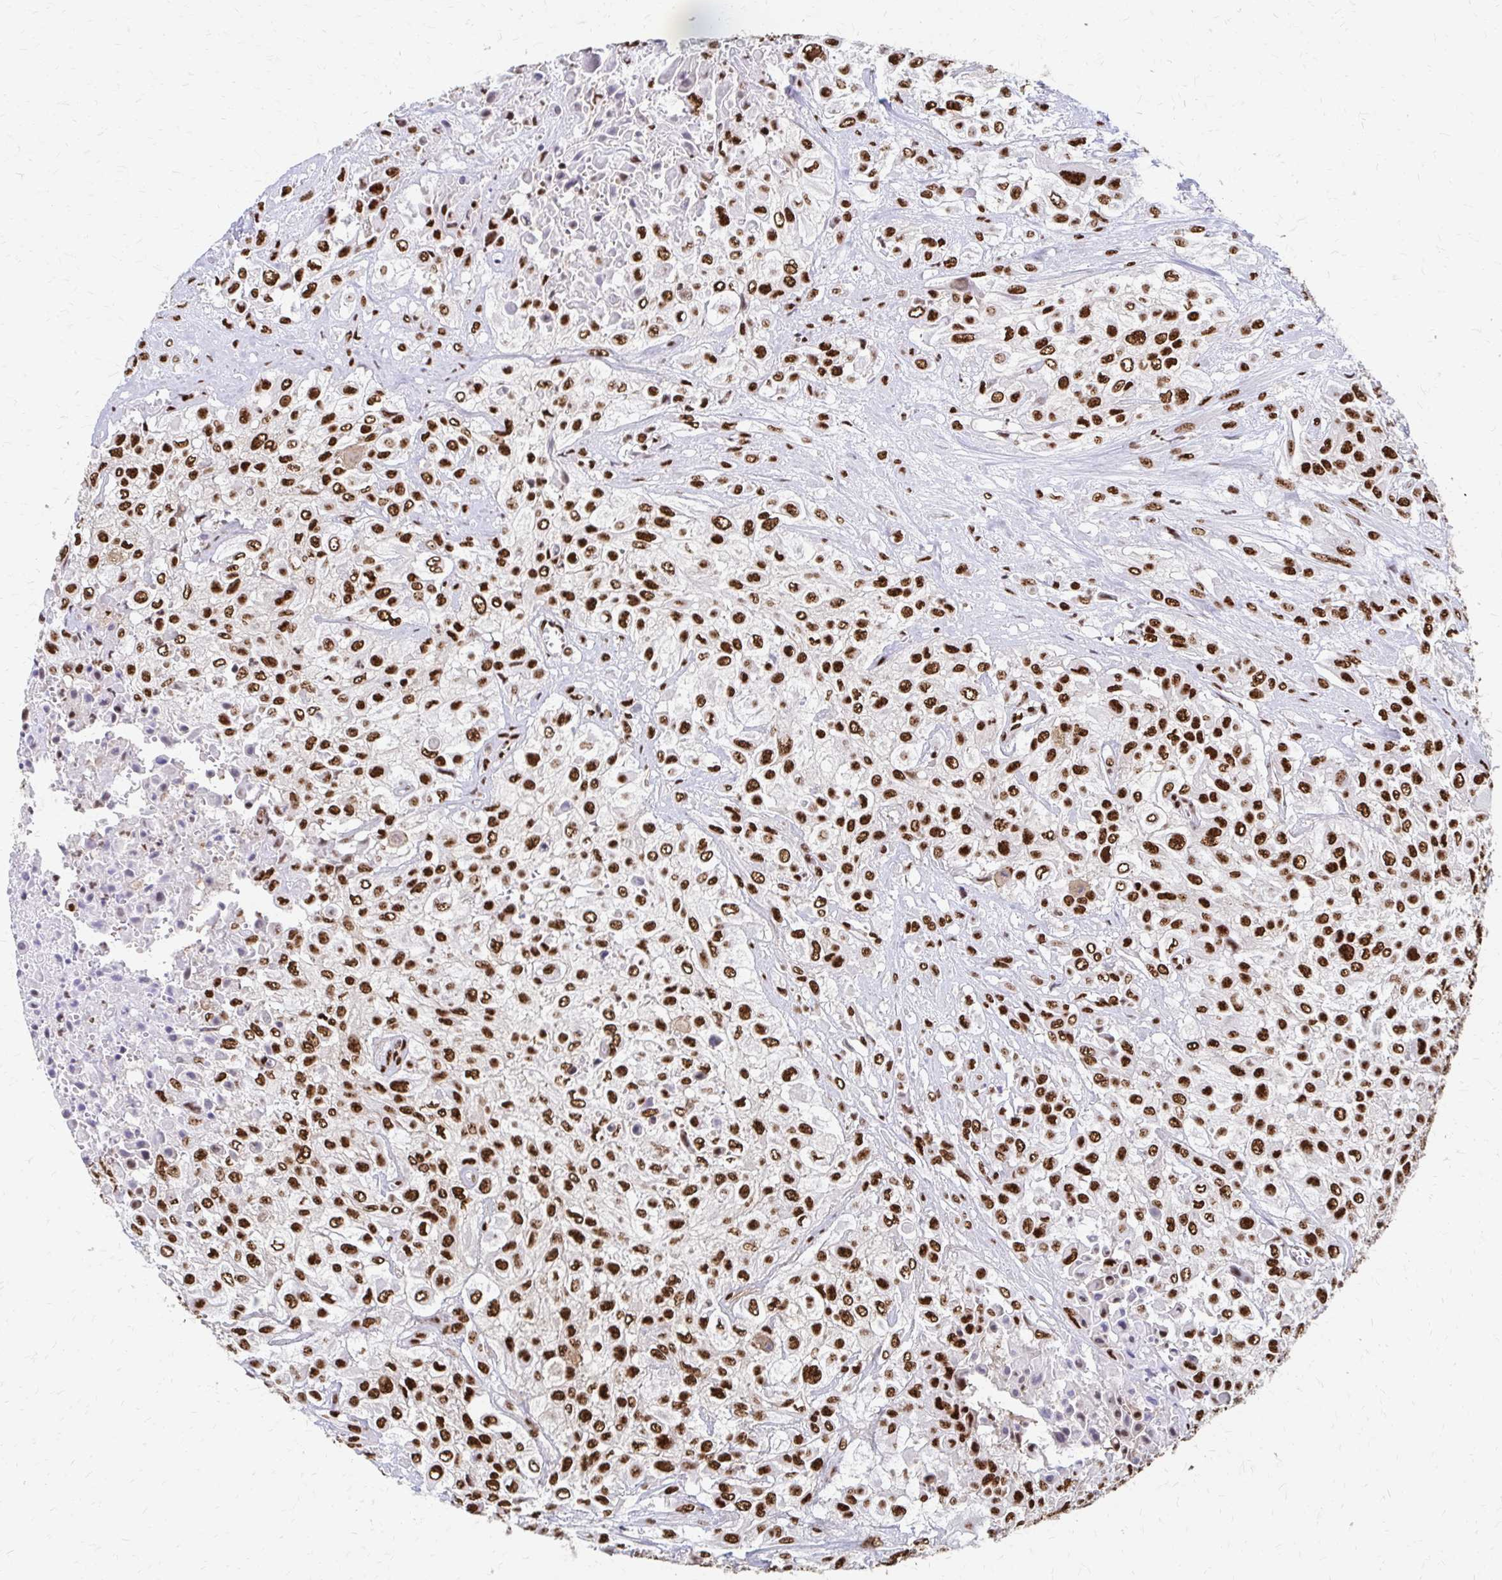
{"staining": {"intensity": "strong", "quantity": ">75%", "location": "nuclear"}, "tissue": "urothelial cancer", "cell_type": "Tumor cells", "image_type": "cancer", "snomed": [{"axis": "morphology", "description": "Urothelial carcinoma, High grade"}, {"axis": "topography", "description": "Urinary bladder"}], "caption": "Protein analysis of high-grade urothelial carcinoma tissue reveals strong nuclear expression in about >75% of tumor cells.", "gene": "CNKSR3", "patient": {"sex": "male", "age": 57}}